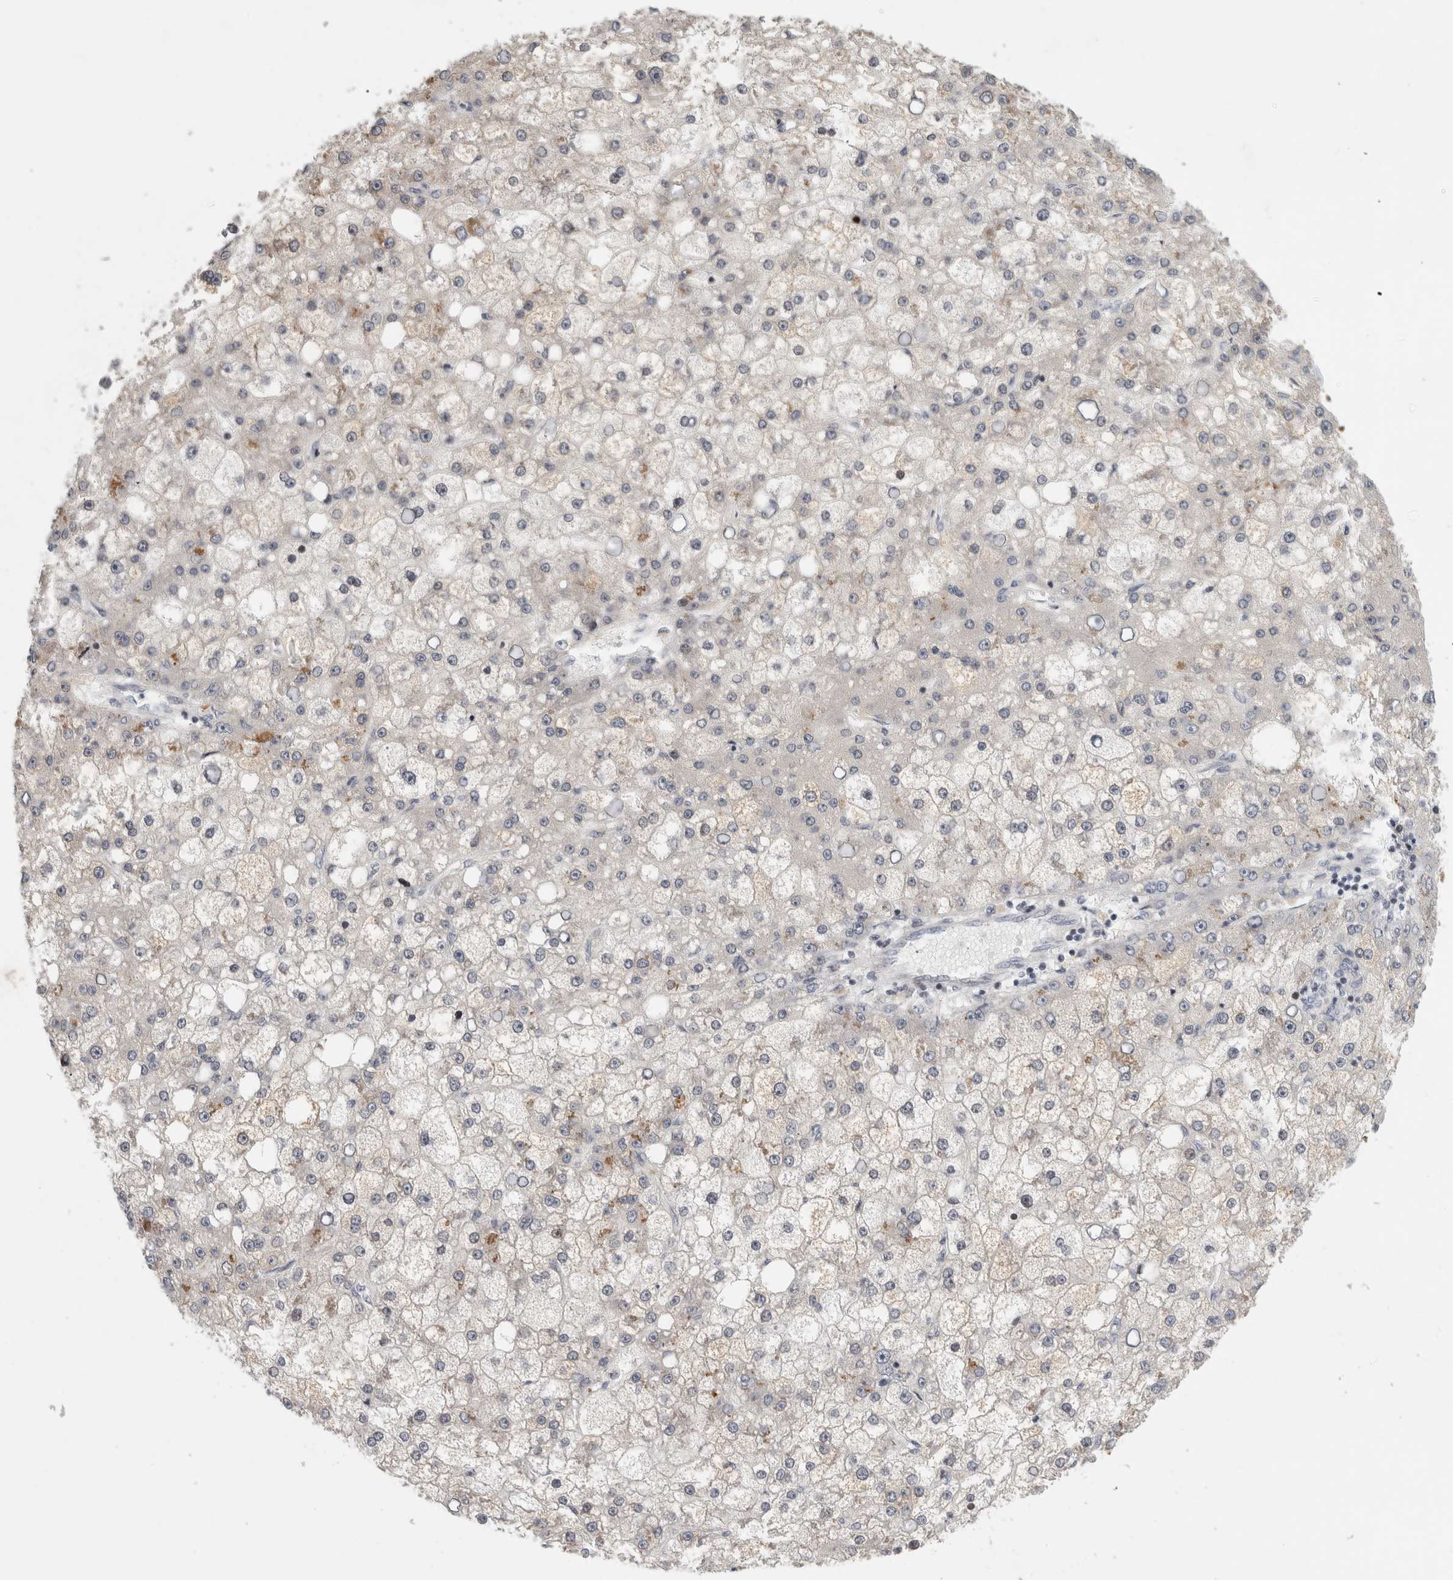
{"staining": {"intensity": "weak", "quantity": "<25%", "location": "cytoplasmic/membranous"}, "tissue": "liver cancer", "cell_type": "Tumor cells", "image_type": "cancer", "snomed": [{"axis": "morphology", "description": "Carcinoma, Hepatocellular, NOS"}, {"axis": "topography", "description": "Liver"}], "caption": "Immunohistochemistry of human liver cancer (hepatocellular carcinoma) exhibits no positivity in tumor cells.", "gene": "UTP25", "patient": {"sex": "male", "age": 67}}